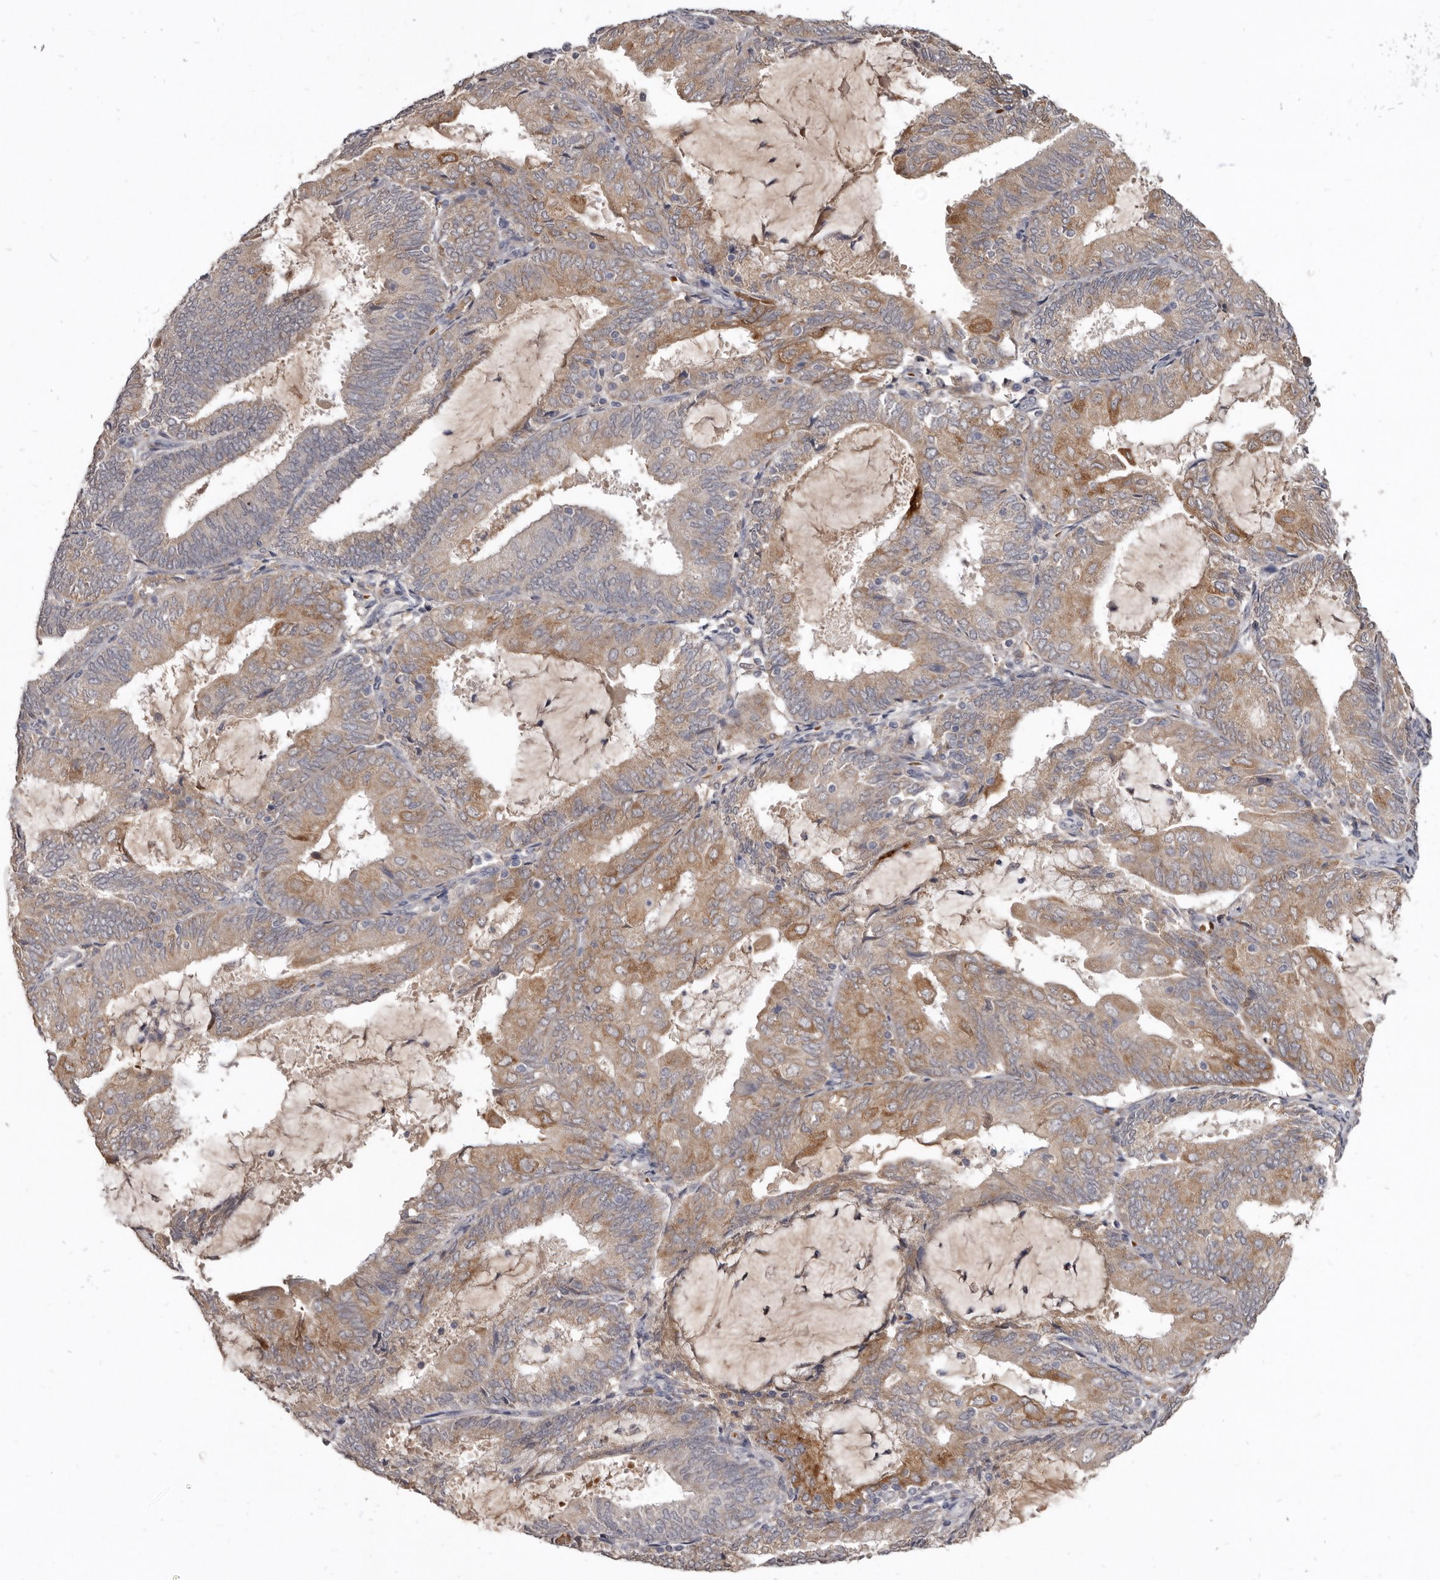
{"staining": {"intensity": "moderate", "quantity": "25%-75%", "location": "cytoplasmic/membranous"}, "tissue": "endometrial cancer", "cell_type": "Tumor cells", "image_type": "cancer", "snomed": [{"axis": "morphology", "description": "Adenocarcinoma, NOS"}, {"axis": "topography", "description": "Endometrium"}], "caption": "Protein expression analysis of adenocarcinoma (endometrial) exhibits moderate cytoplasmic/membranous positivity in about 25%-75% of tumor cells.", "gene": "NENF", "patient": {"sex": "female", "age": 81}}